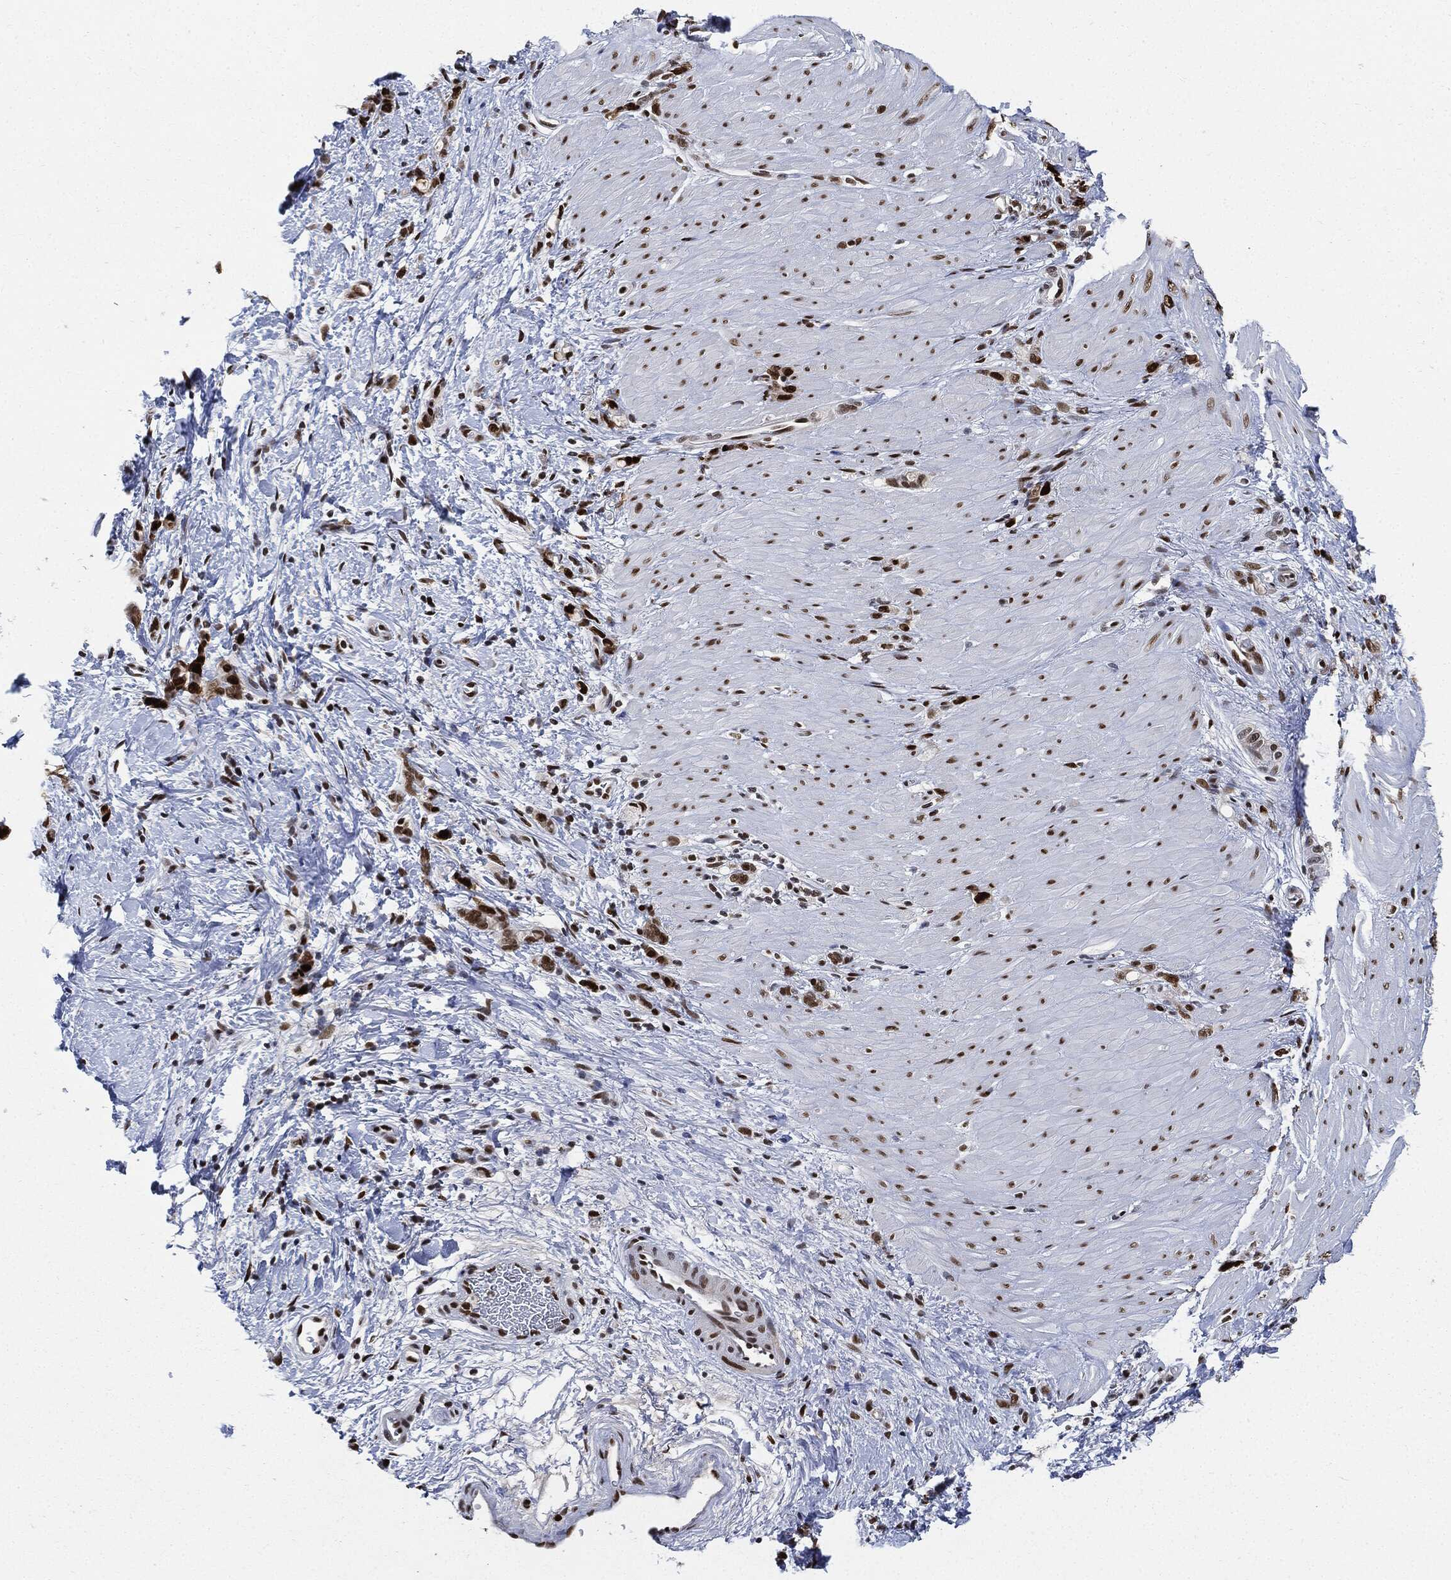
{"staining": {"intensity": "strong", "quantity": ">75%", "location": "nuclear"}, "tissue": "stomach cancer", "cell_type": "Tumor cells", "image_type": "cancer", "snomed": [{"axis": "morphology", "description": "Normal tissue, NOS"}, {"axis": "morphology", "description": "Adenocarcinoma, NOS"}, {"axis": "topography", "description": "Stomach"}], "caption": "Adenocarcinoma (stomach) stained with DAB immunohistochemistry reveals high levels of strong nuclear positivity in approximately >75% of tumor cells.", "gene": "PCNA", "patient": {"sex": "male", "age": 67}}